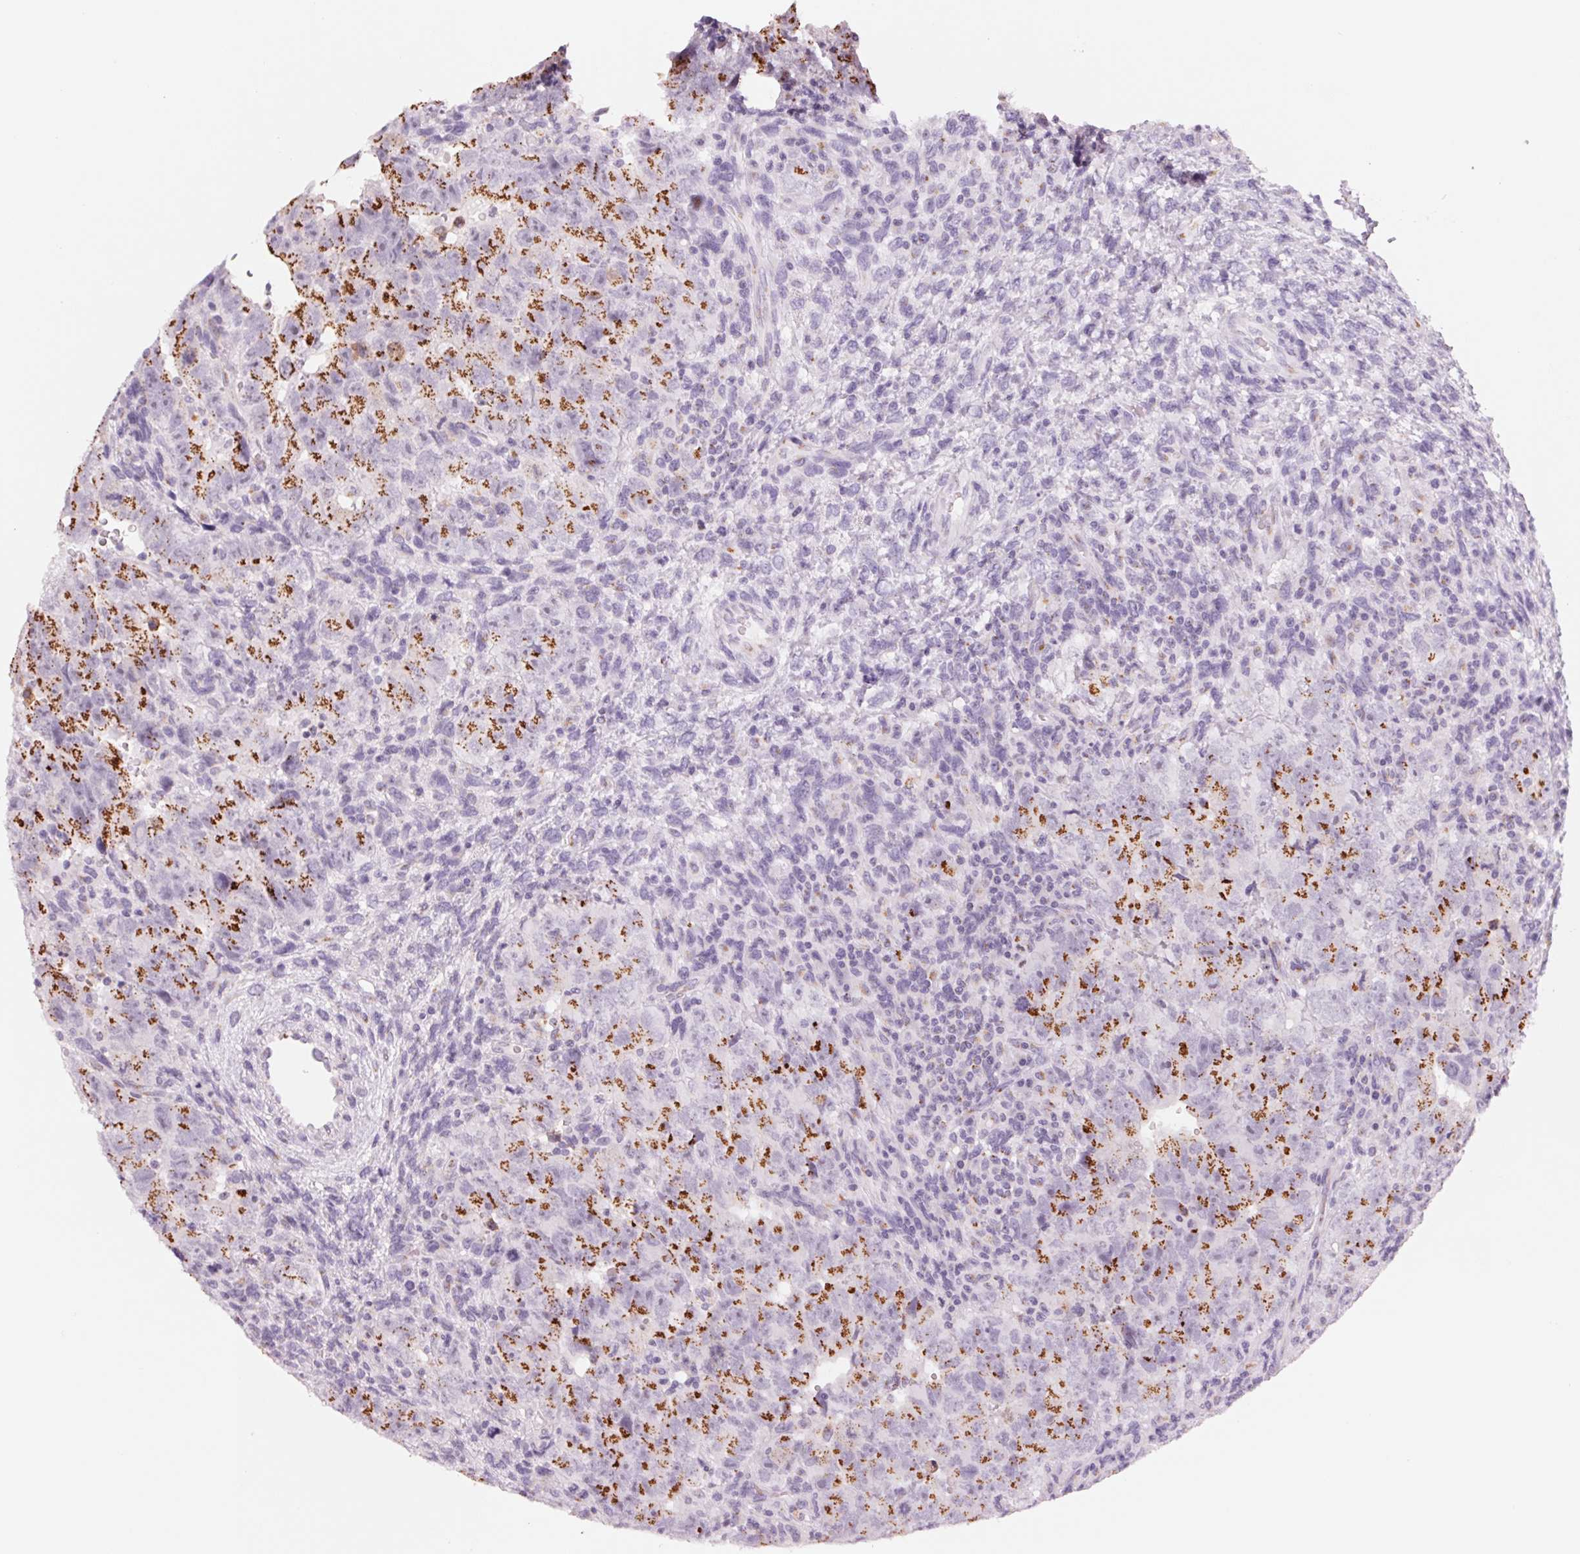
{"staining": {"intensity": "strong", "quantity": "25%-75%", "location": "cytoplasmic/membranous"}, "tissue": "testis cancer", "cell_type": "Tumor cells", "image_type": "cancer", "snomed": [{"axis": "morphology", "description": "Carcinoma, Embryonal, NOS"}, {"axis": "topography", "description": "Testis"}], "caption": "A brown stain shows strong cytoplasmic/membranous staining of a protein in embryonal carcinoma (testis) tumor cells. The staining is performed using DAB brown chromogen to label protein expression. The nuclei are counter-stained blue using hematoxylin.", "gene": "GALNT7", "patient": {"sex": "male", "age": 24}}